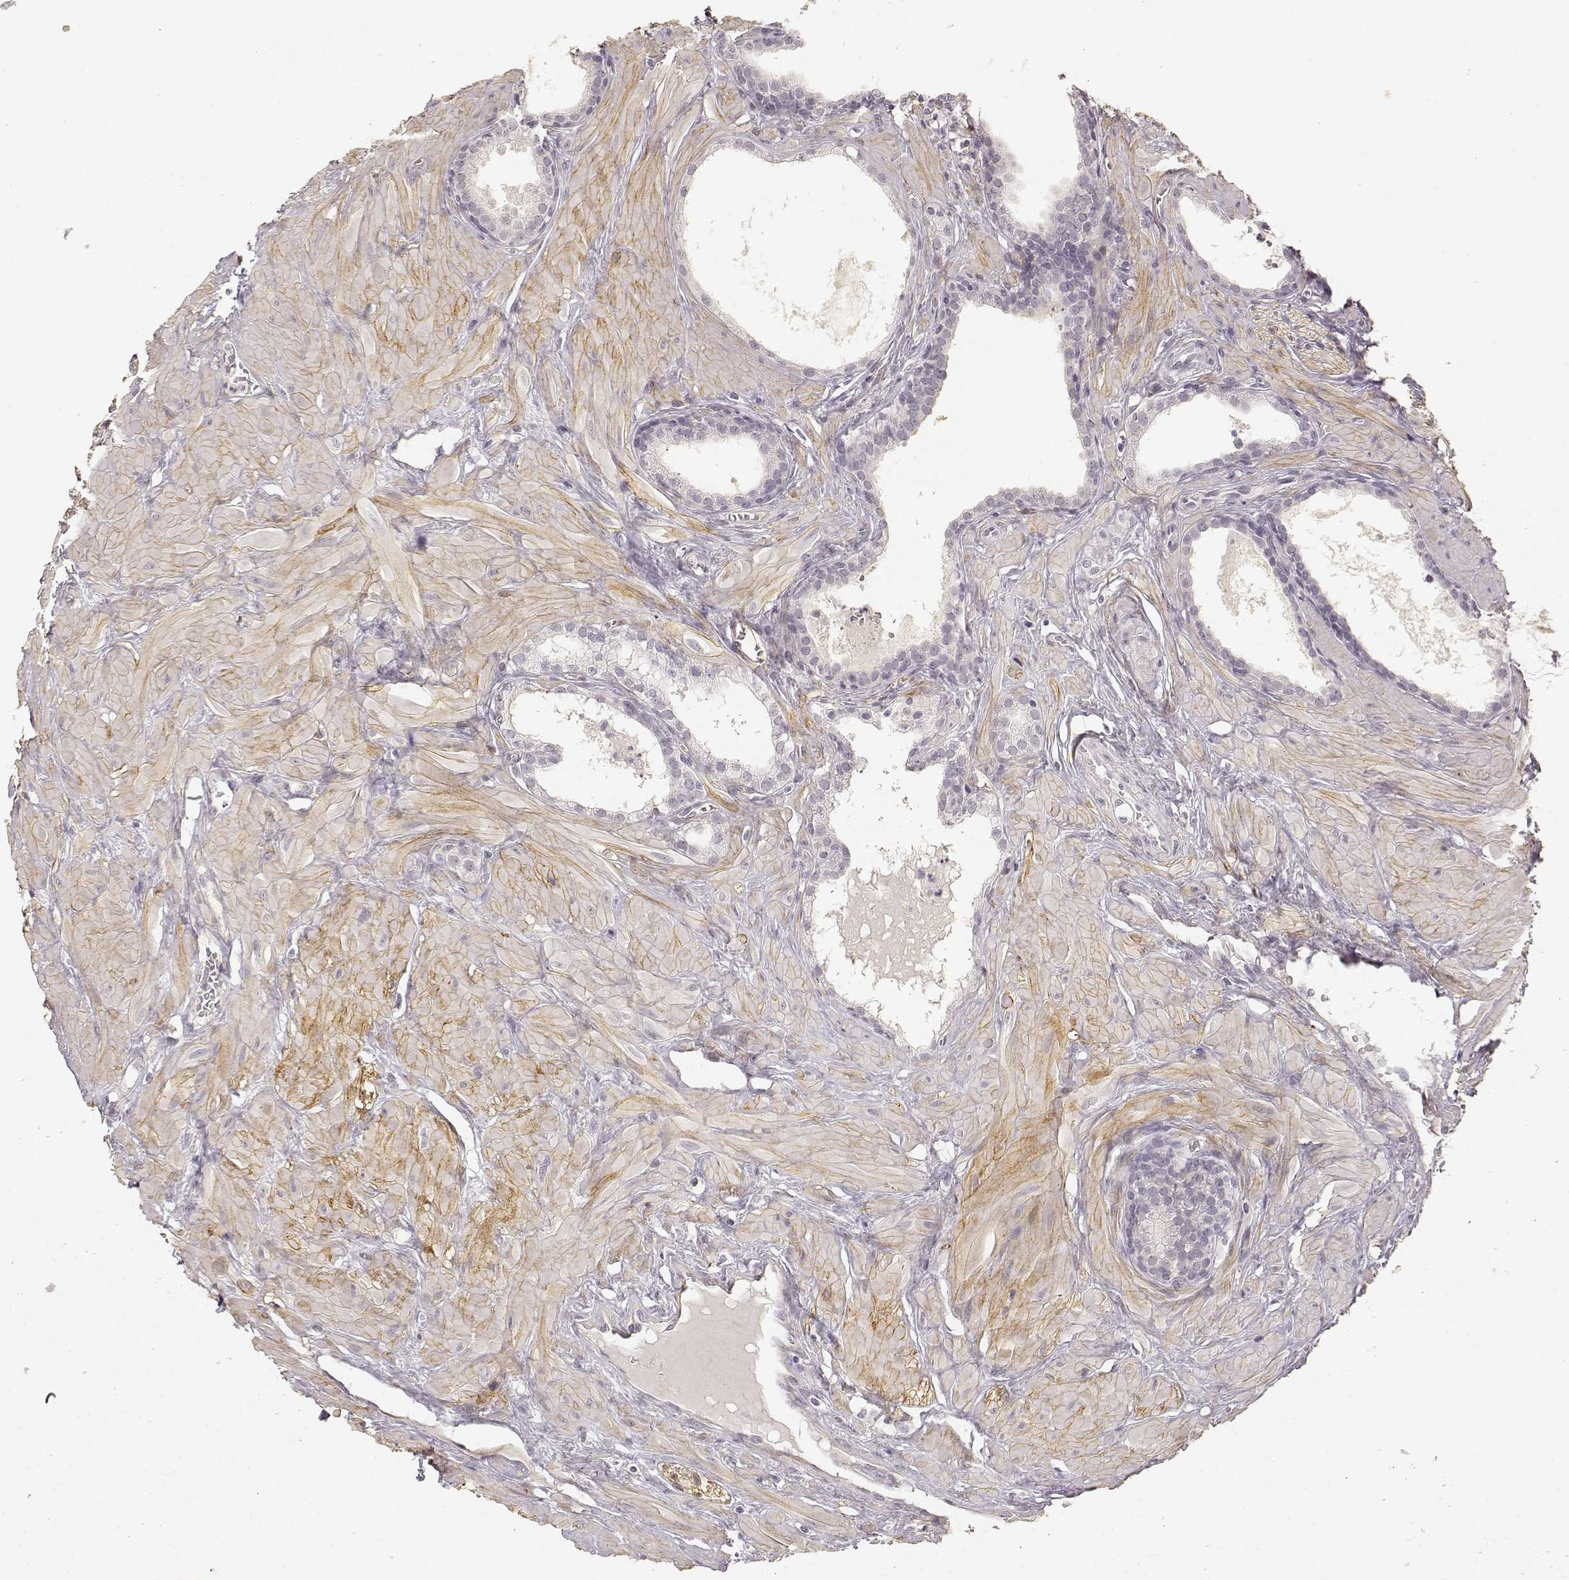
{"staining": {"intensity": "negative", "quantity": "none", "location": "none"}, "tissue": "prostate", "cell_type": "Glandular cells", "image_type": "normal", "snomed": [{"axis": "morphology", "description": "Normal tissue, NOS"}, {"axis": "topography", "description": "Prostate"}], "caption": "Immunohistochemistry (IHC) micrograph of benign prostate: human prostate stained with DAB exhibits no significant protein staining in glandular cells.", "gene": "LAMA4", "patient": {"sex": "male", "age": 48}}